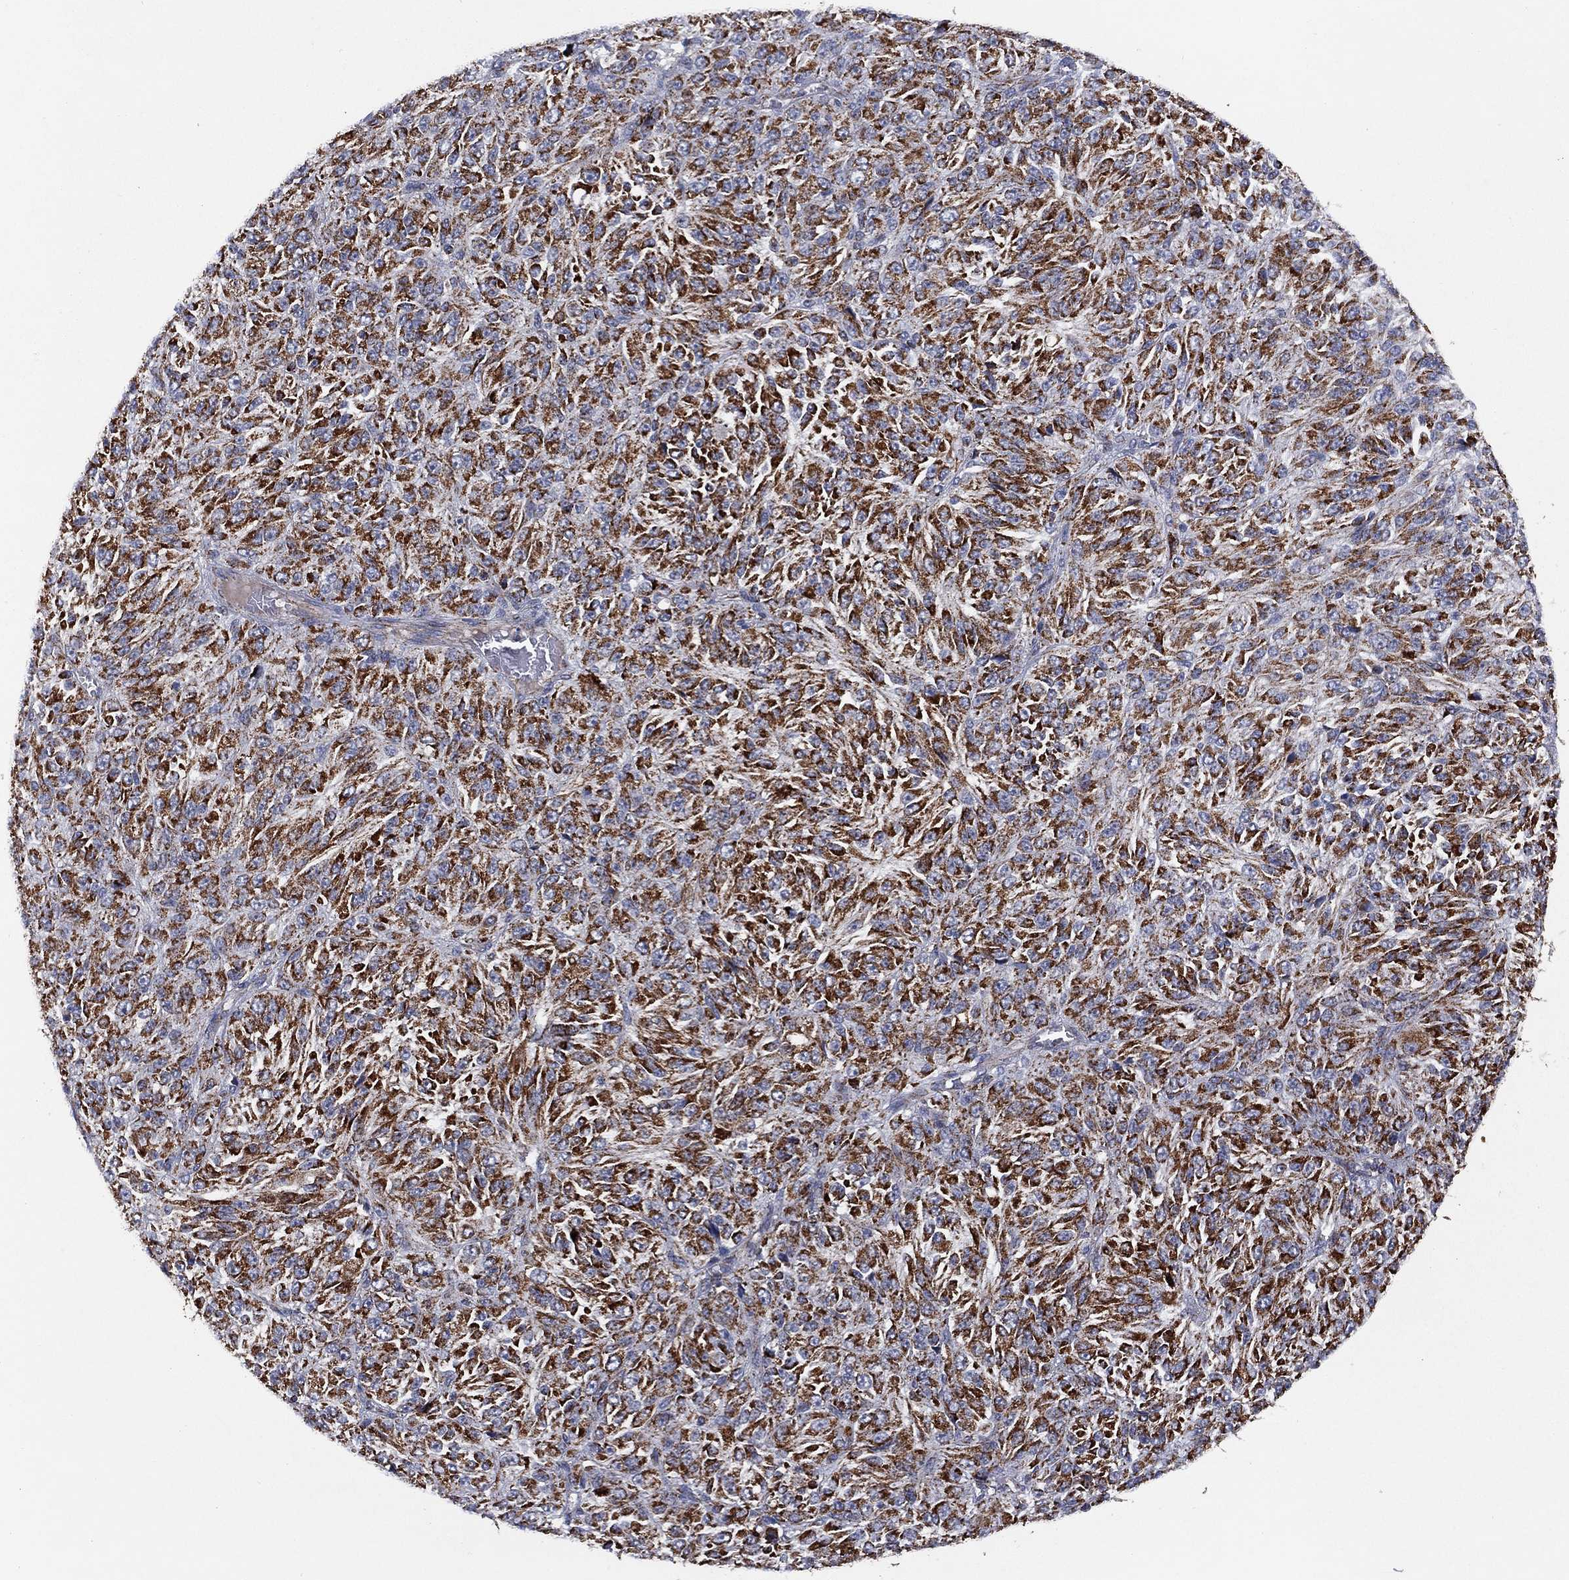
{"staining": {"intensity": "strong", "quantity": ">75%", "location": "cytoplasmic/membranous"}, "tissue": "melanoma", "cell_type": "Tumor cells", "image_type": "cancer", "snomed": [{"axis": "morphology", "description": "Malignant melanoma, Metastatic site"}, {"axis": "topography", "description": "Brain"}], "caption": "Brown immunohistochemical staining in melanoma demonstrates strong cytoplasmic/membranous expression in about >75% of tumor cells.", "gene": "PPP2R5A", "patient": {"sex": "female", "age": 56}}